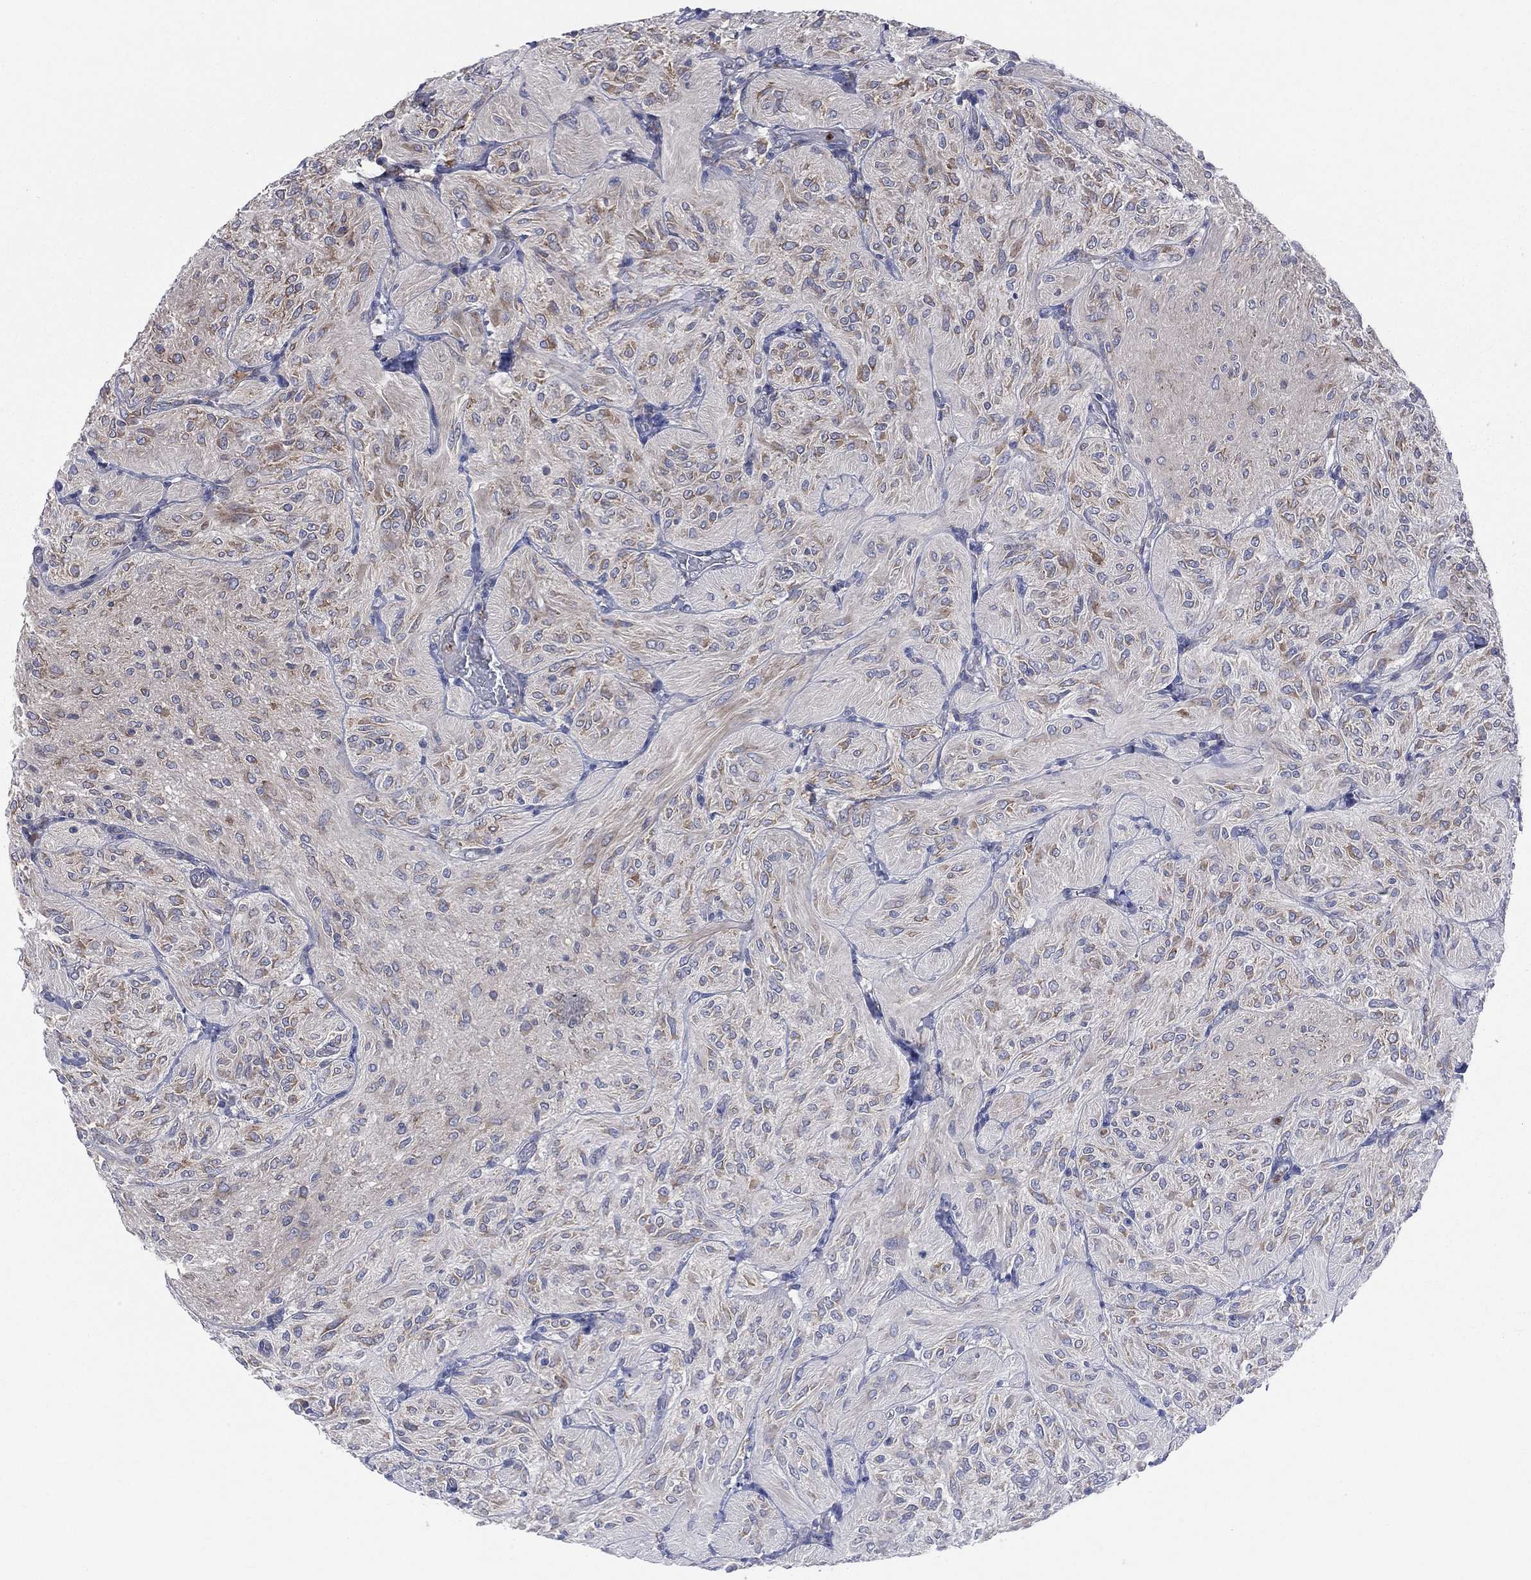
{"staining": {"intensity": "moderate", "quantity": "<25%", "location": "cytoplasmic/membranous"}, "tissue": "glioma", "cell_type": "Tumor cells", "image_type": "cancer", "snomed": [{"axis": "morphology", "description": "Glioma, malignant, Low grade"}, {"axis": "topography", "description": "Brain"}], "caption": "About <25% of tumor cells in human glioma display moderate cytoplasmic/membranous protein staining as visualized by brown immunohistochemical staining.", "gene": "CCDC159", "patient": {"sex": "male", "age": 3}}